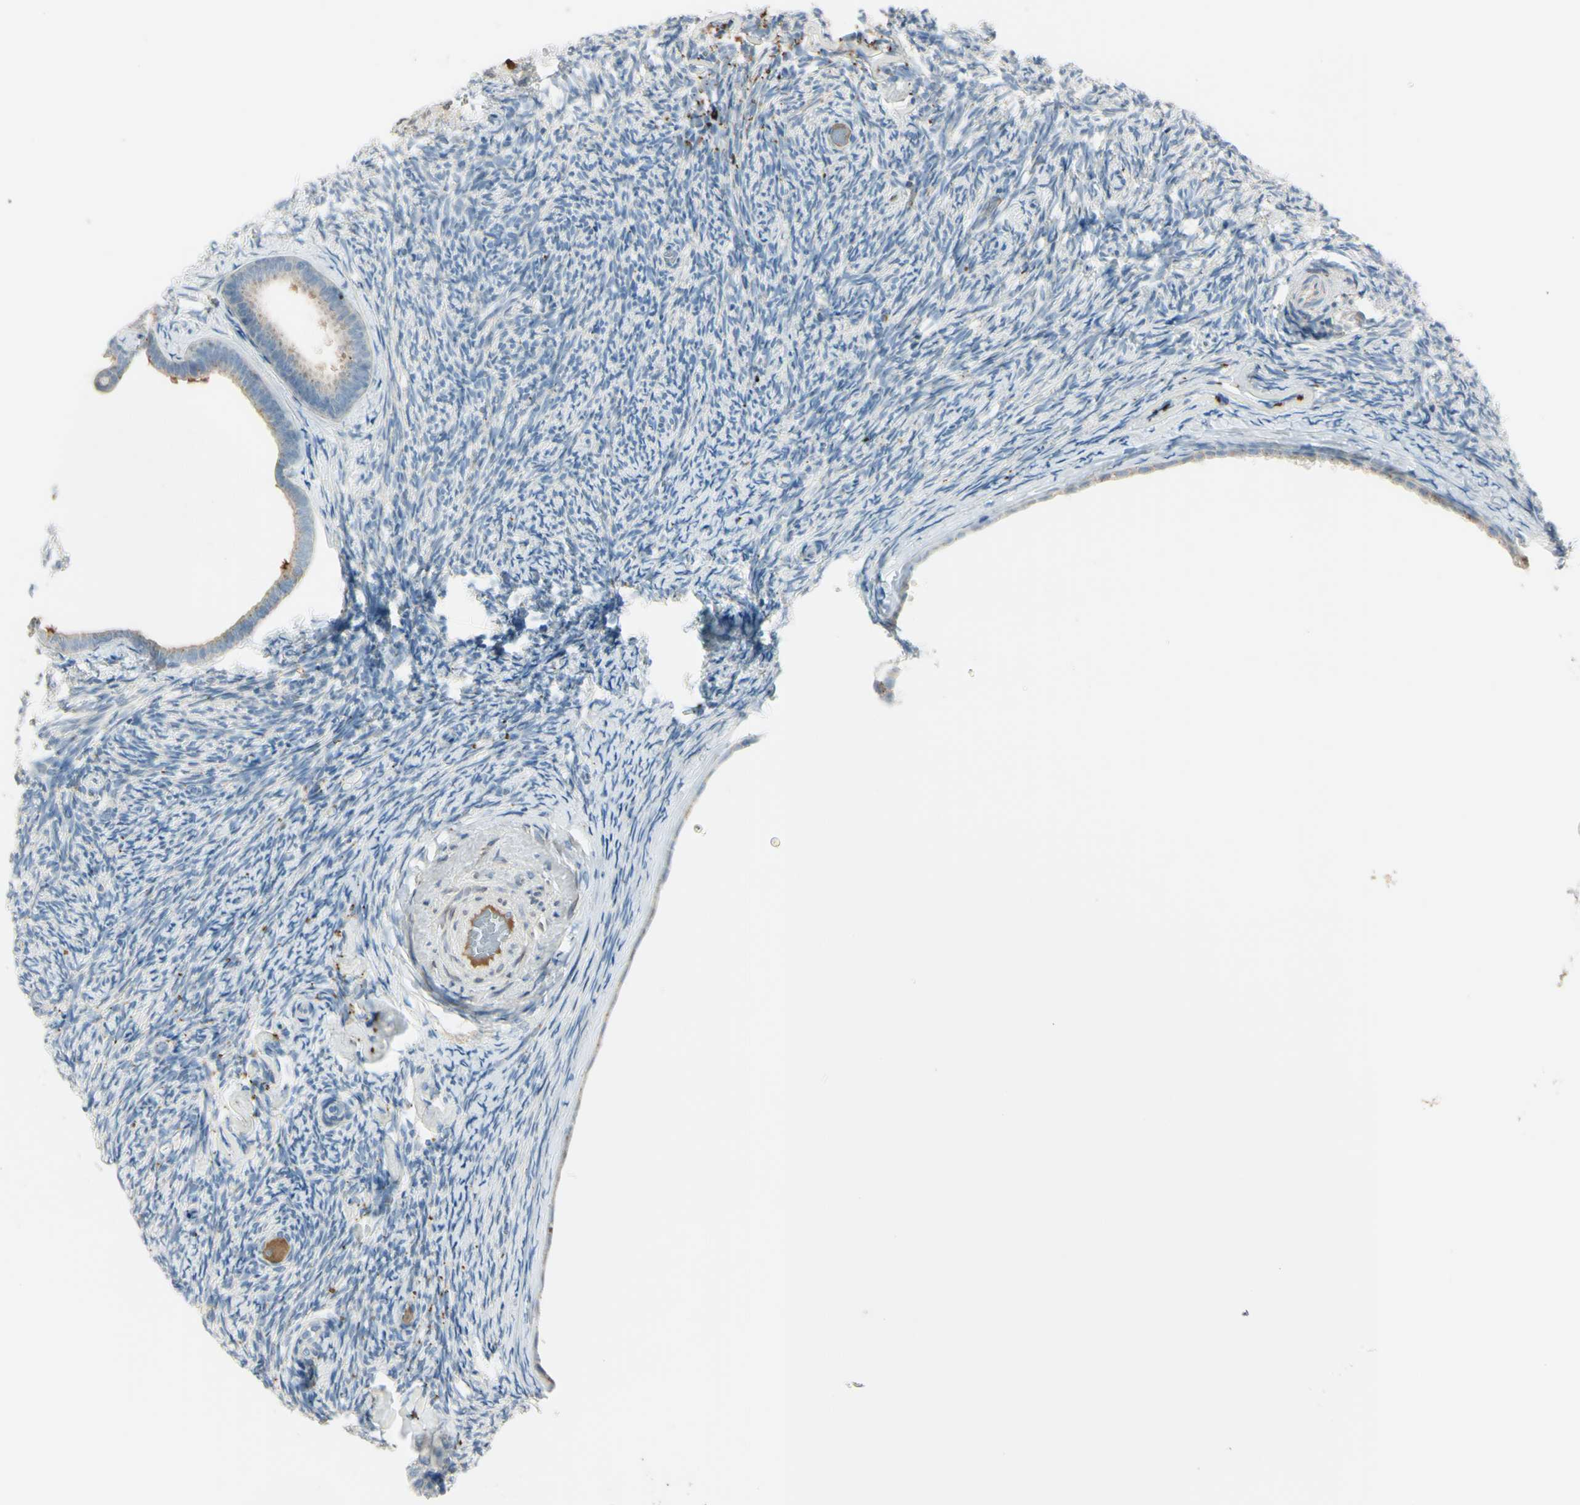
{"staining": {"intensity": "negative", "quantity": "none", "location": "none"}, "tissue": "ovary", "cell_type": "Follicle cells", "image_type": "normal", "snomed": [{"axis": "morphology", "description": "Normal tissue, NOS"}, {"axis": "topography", "description": "Ovary"}], "caption": "DAB immunohistochemical staining of benign ovary shows no significant expression in follicle cells.", "gene": "ANGPTL1", "patient": {"sex": "female", "age": 60}}